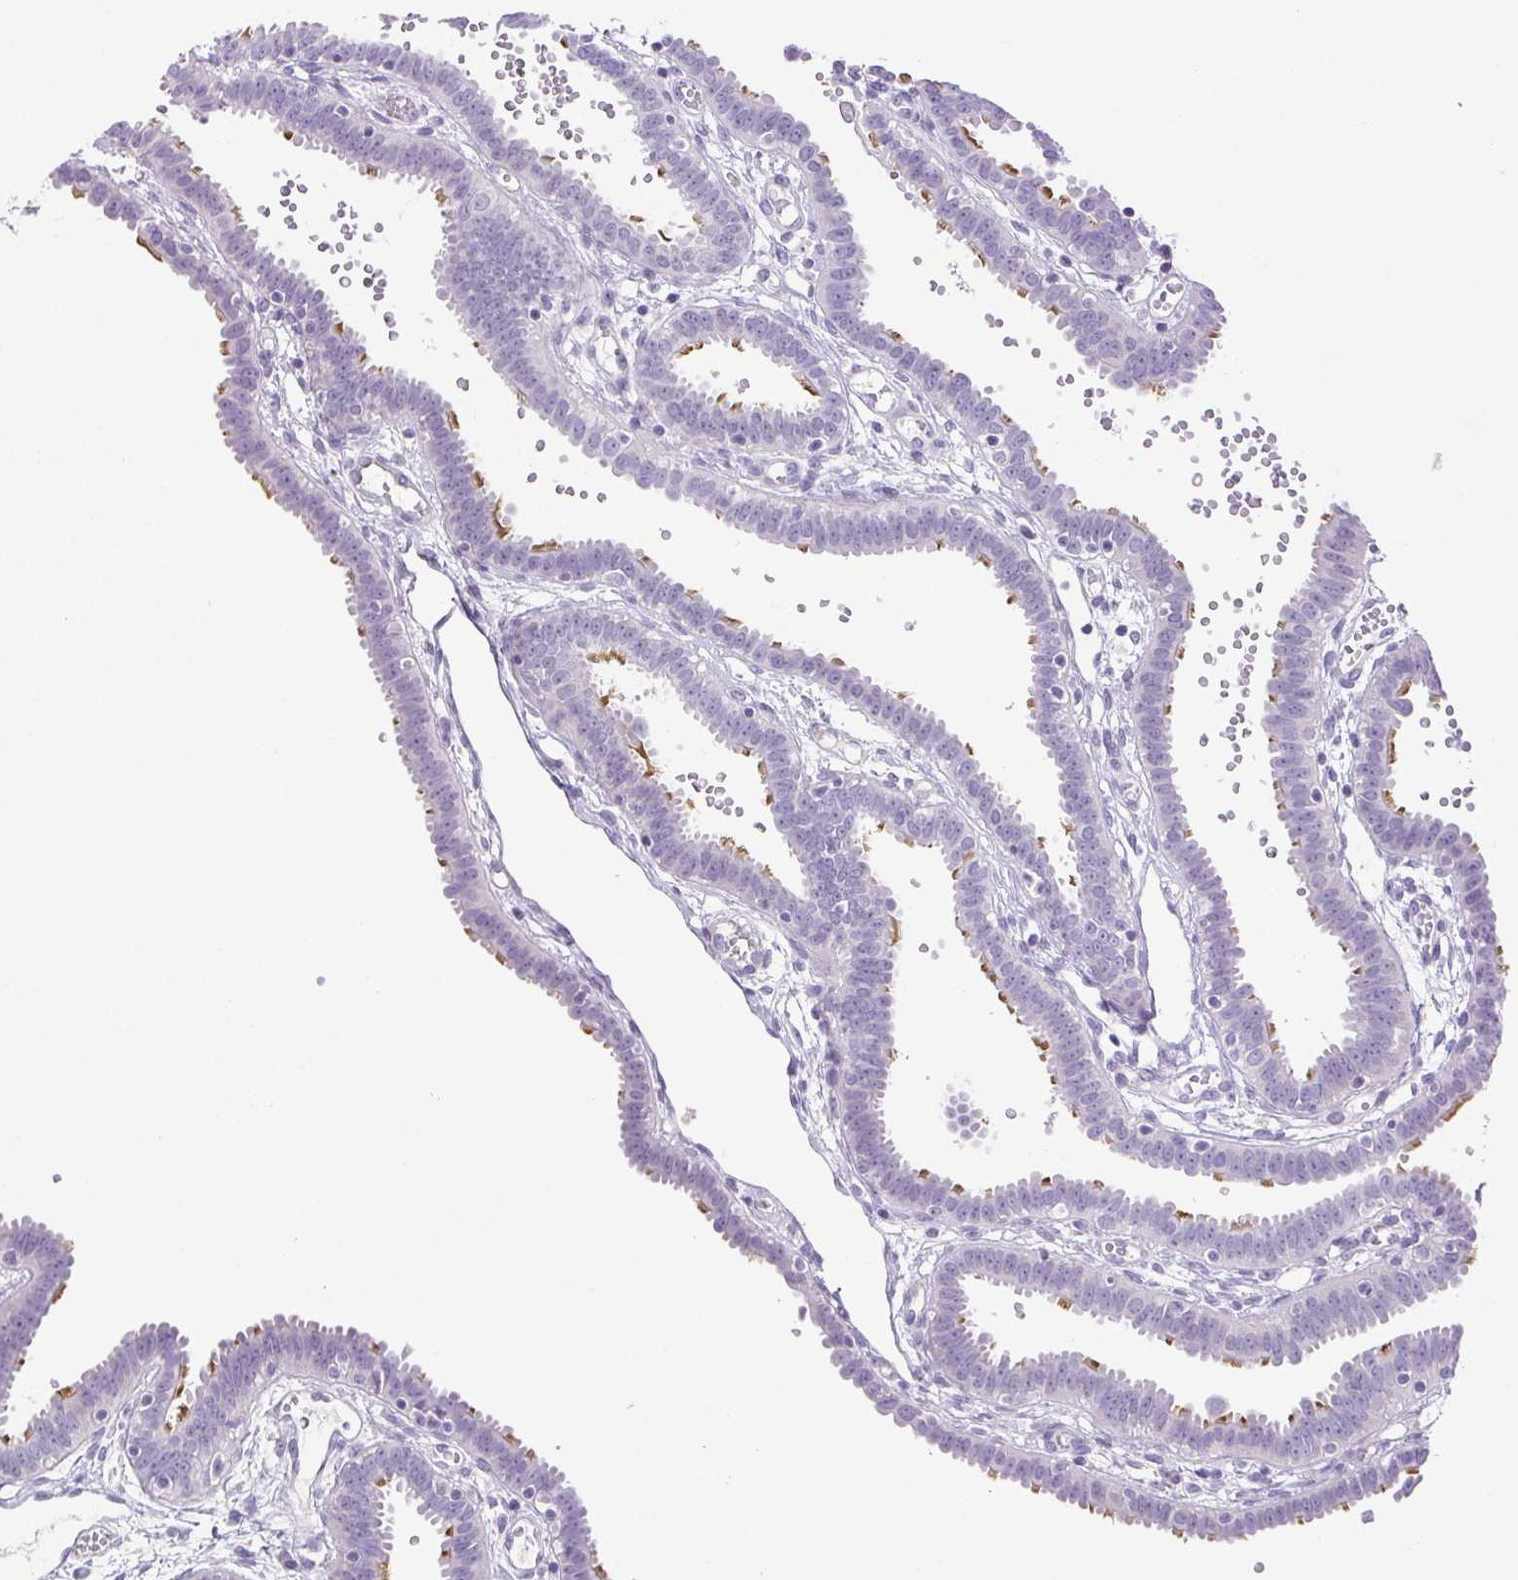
{"staining": {"intensity": "moderate", "quantity": "<25%", "location": "cytoplasmic/membranous"}, "tissue": "fallopian tube", "cell_type": "Glandular cells", "image_type": "normal", "snomed": [{"axis": "morphology", "description": "Normal tissue, NOS"}, {"axis": "topography", "description": "Fallopian tube"}], "caption": "Human fallopian tube stained with a brown dye exhibits moderate cytoplasmic/membranous positive positivity in approximately <25% of glandular cells.", "gene": "PAPPA2", "patient": {"sex": "female", "age": 37}}